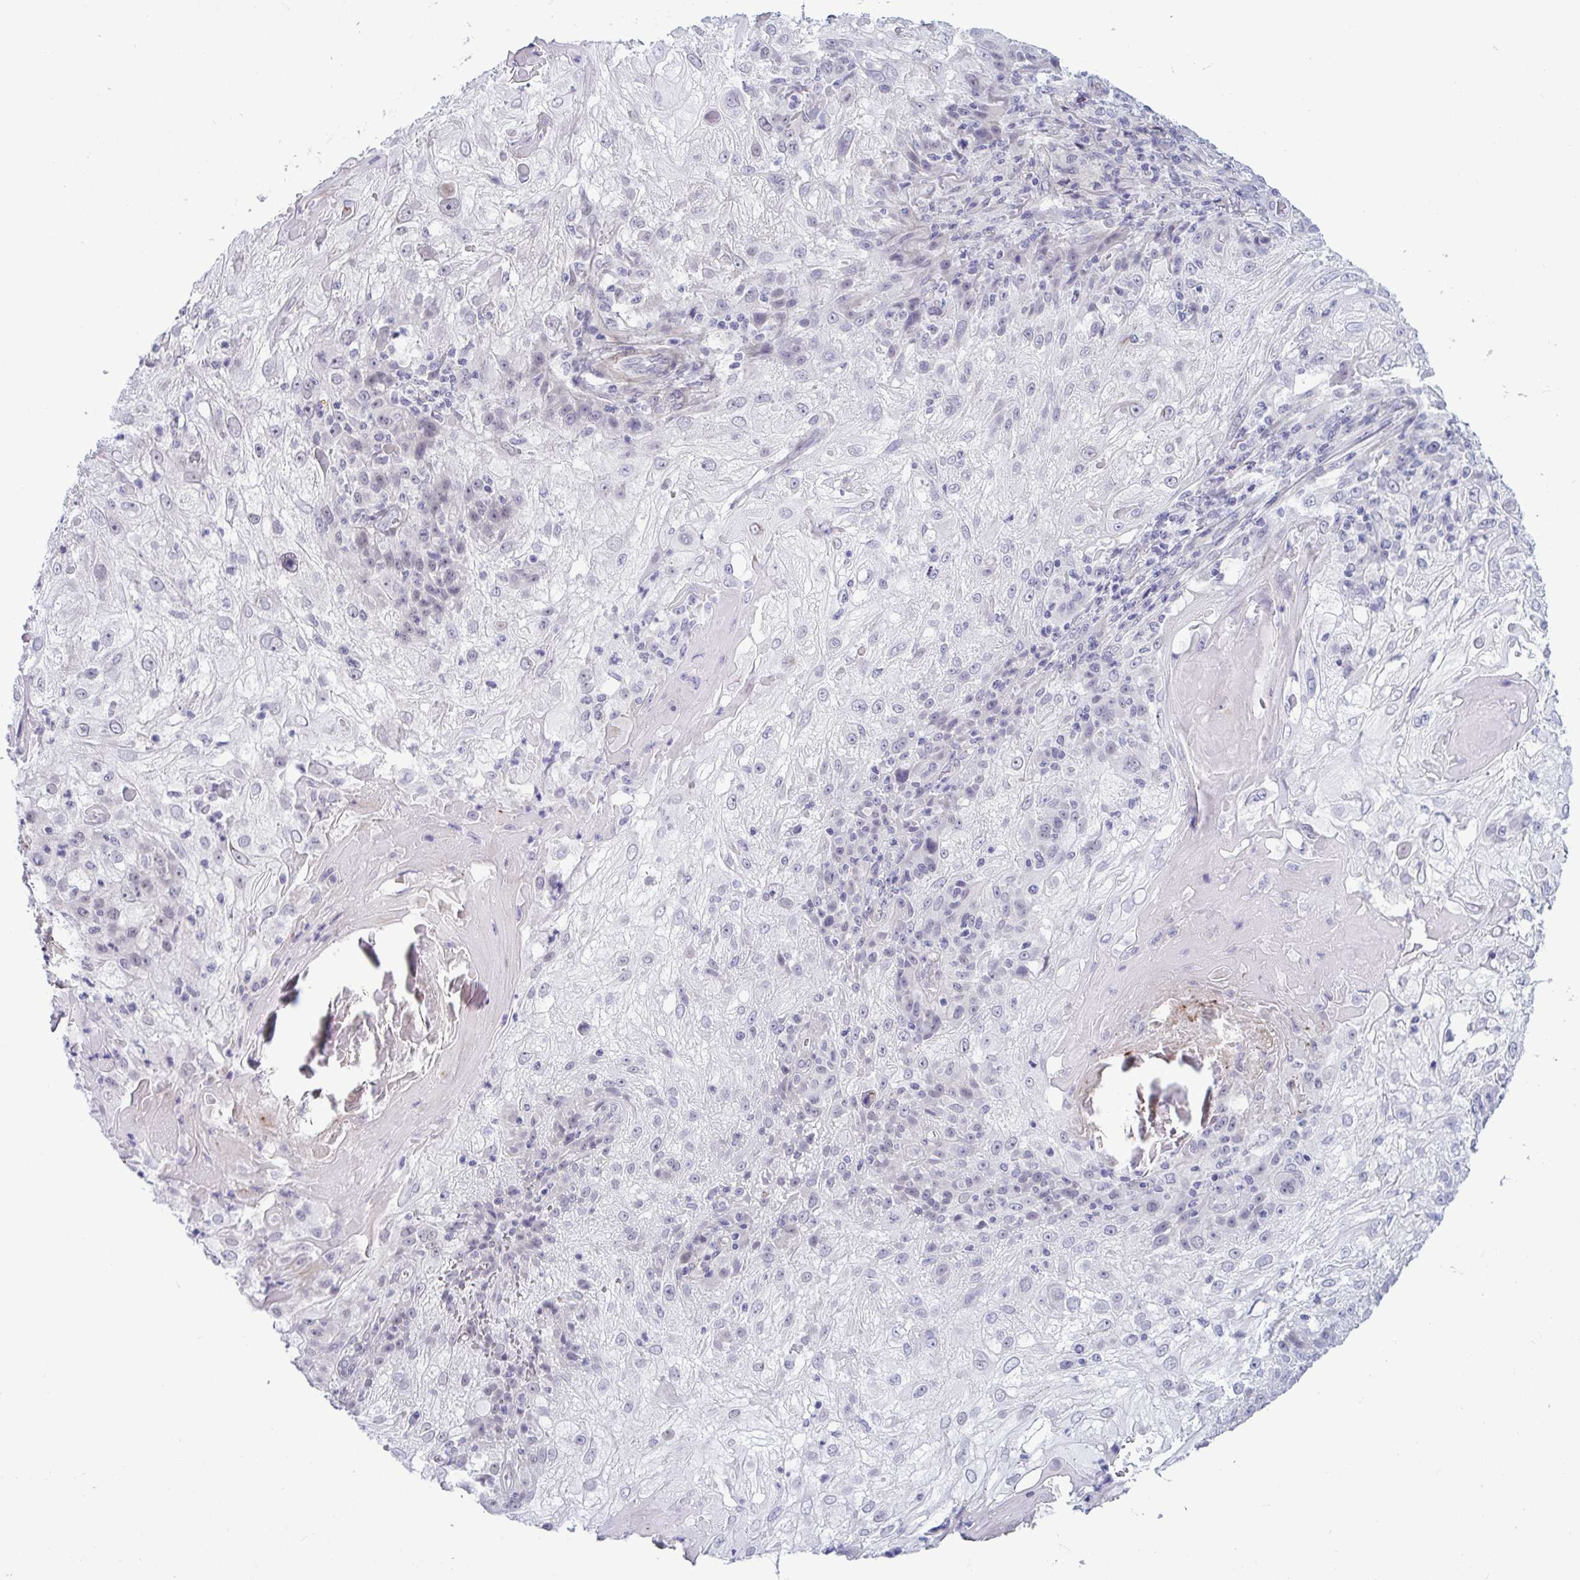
{"staining": {"intensity": "negative", "quantity": "none", "location": "none"}, "tissue": "skin cancer", "cell_type": "Tumor cells", "image_type": "cancer", "snomed": [{"axis": "morphology", "description": "Normal tissue, NOS"}, {"axis": "morphology", "description": "Squamous cell carcinoma, NOS"}, {"axis": "topography", "description": "Skin"}], "caption": "DAB immunohistochemical staining of skin squamous cell carcinoma reveals no significant expression in tumor cells. Brightfield microscopy of immunohistochemistry (IHC) stained with DAB (brown) and hematoxylin (blue), captured at high magnification.", "gene": "TCEAL8", "patient": {"sex": "female", "age": 83}}